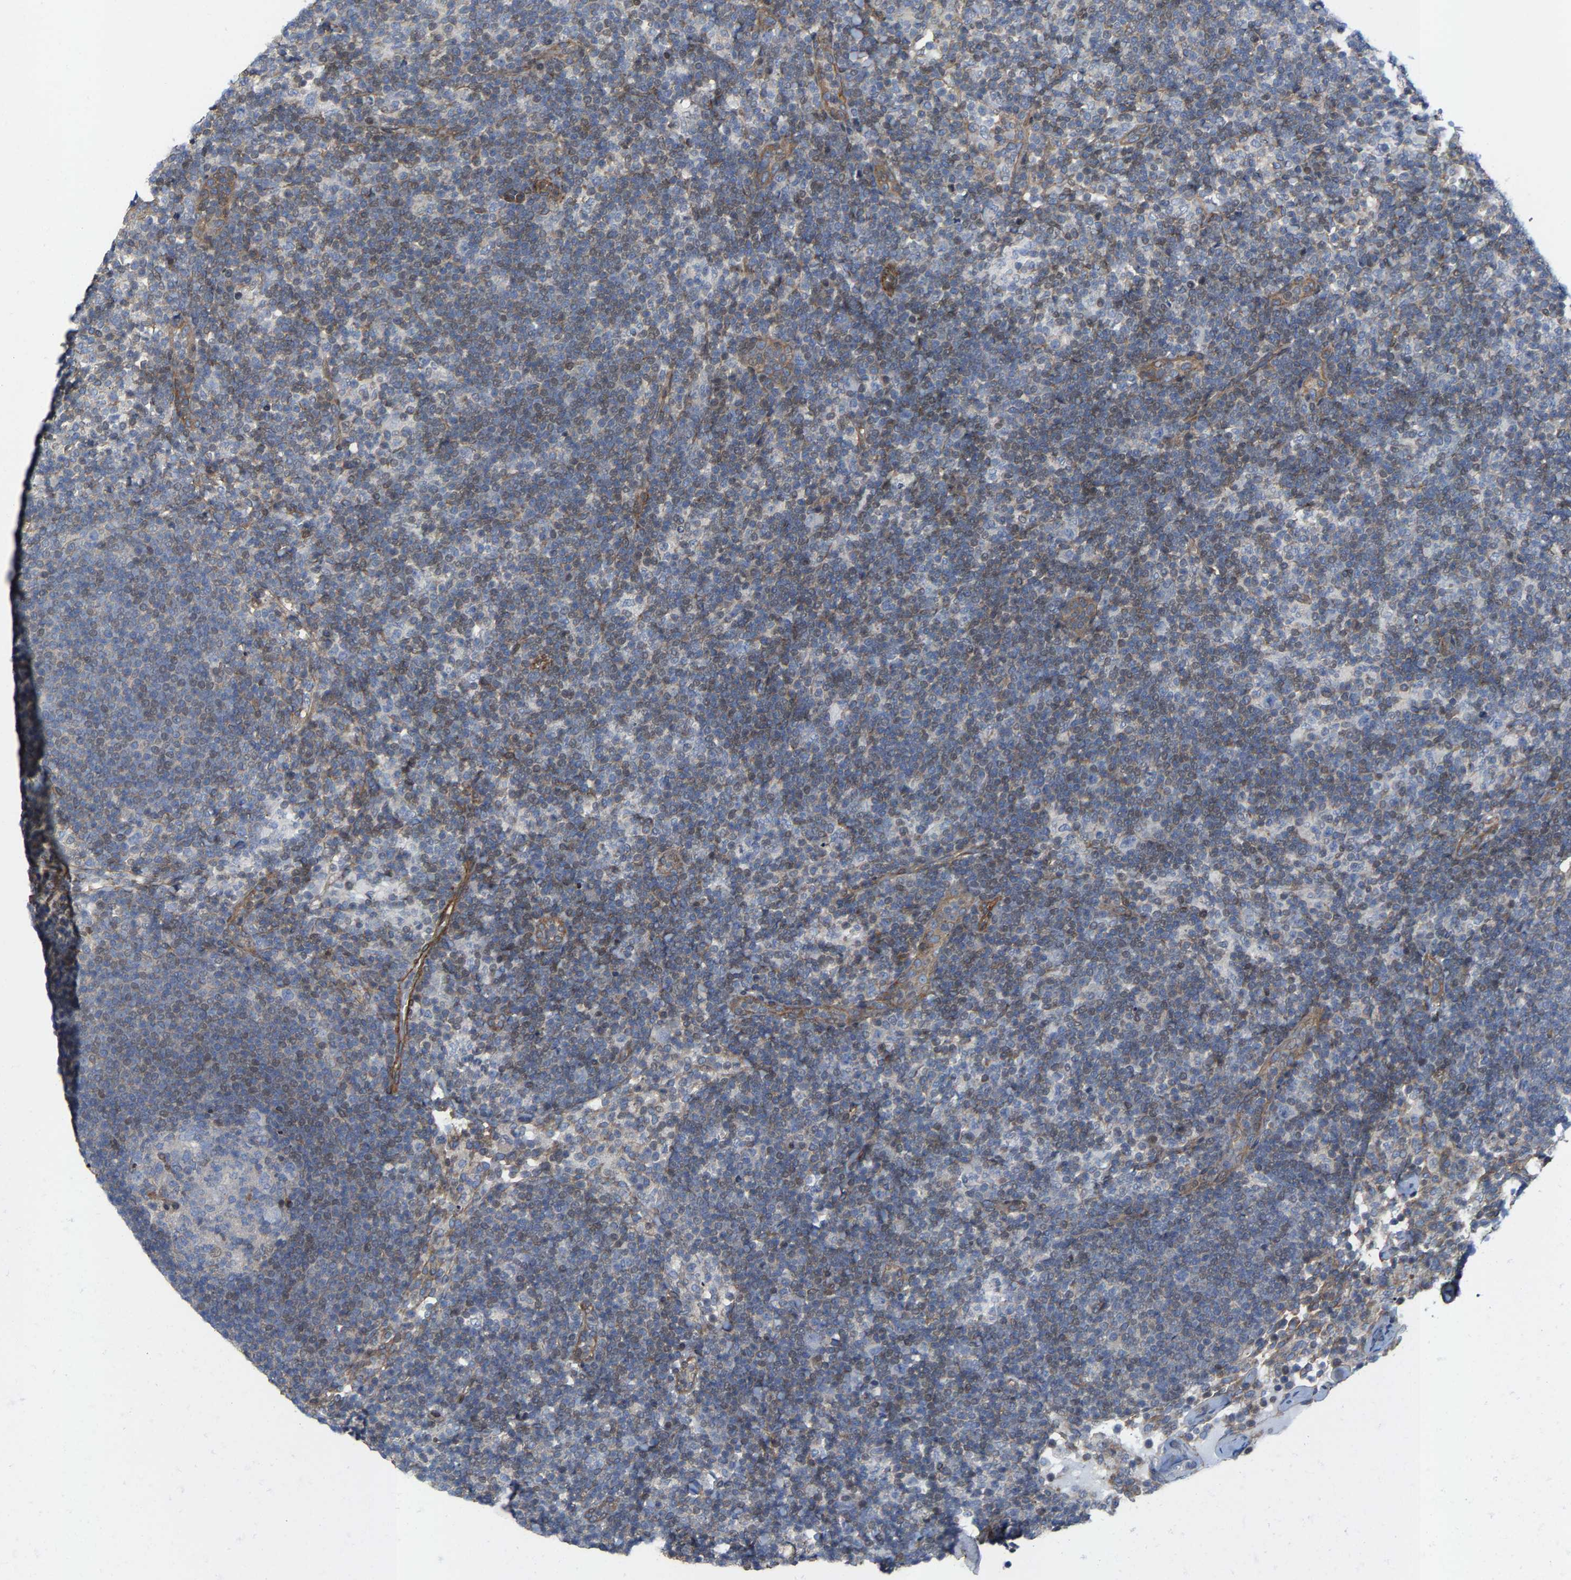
{"staining": {"intensity": "negative", "quantity": "none", "location": "none"}, "tissue": "lymph node", "cell_type": "Germinal center cells", "image_type": "normal", "snomed": [{"axis": "morphology", "description": "Normal tissue, NOS"}, {"axis": "morphology", "description": "Carcinoid, malignant, NOS"}, {"axis": "topography", "description": "Lymph node"}], "caption": "Germinal center cells are negative for protein expression in normal human lymph node. (DAB IHC visualized using brightfield microscopy, high magnification).", "gene": "TGFB1I1", "patient": {"sex": "male", "age": 47}}